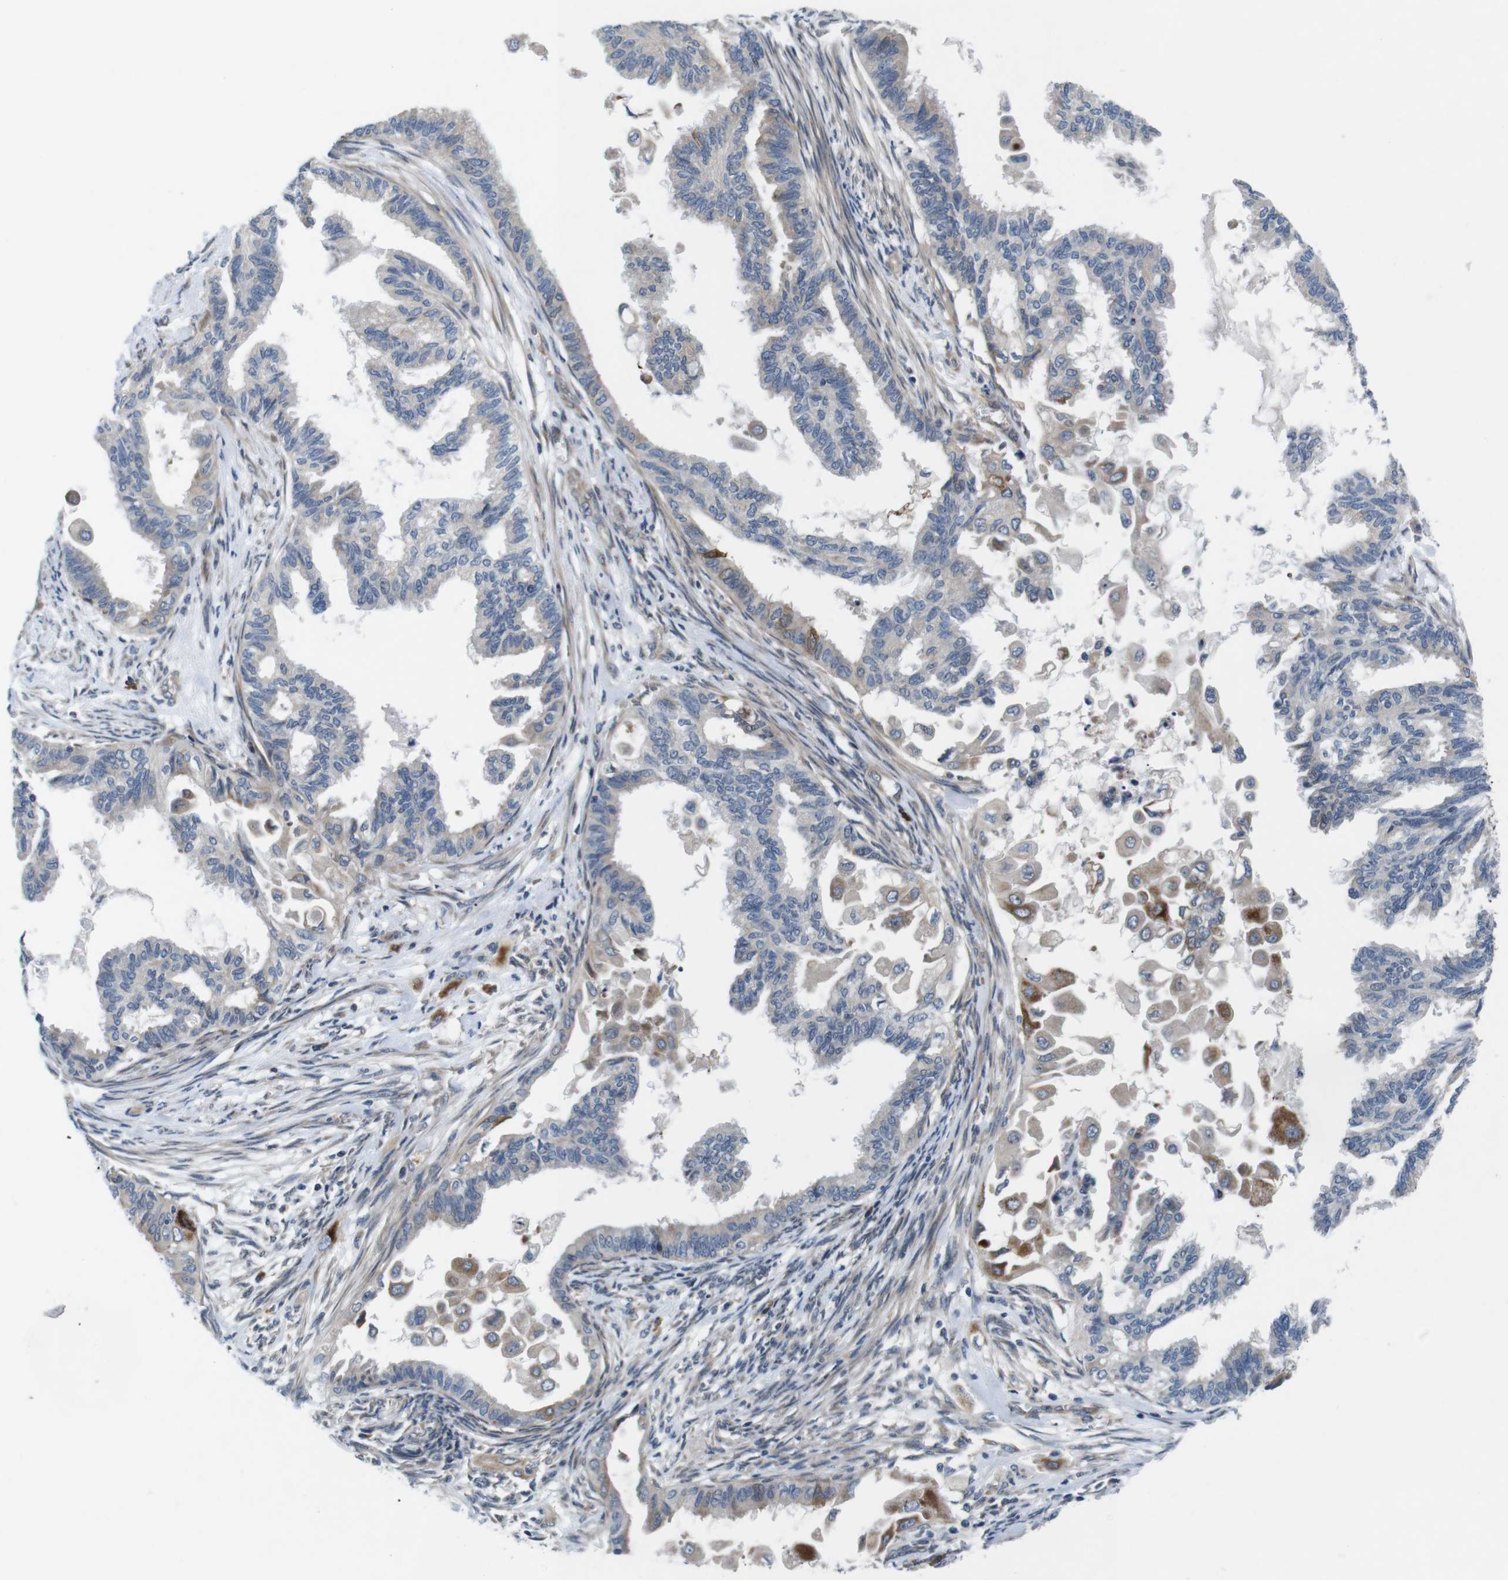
{"staining": {"intensity": "moderate", "quantity": "<25%", "location": "cytoplasmic/membranous"}, "tissue": "cervical cancer", "cell_type": "Tumor cells", "image_type": "cancer", "snomed": [{"axis": "morphology", "description": "Normal tissue, NOS"}, {"axis": "morphology", "description": "Adenocarcinoma, NOS"}, {"axis": "topography", "description": "Cervix"}, {"axis": "topography", "description": "Endometrium"}], "caption": "Protein expression analysis of cervical cancer (adenocarcinoma) exhibits moderate cytoplasmic/membranous positivity in approximately <25% of tumor cells. Nuclei are stained in blue.", "gene": "JAK1", "patient": {"sex": "female", "age": 86}}